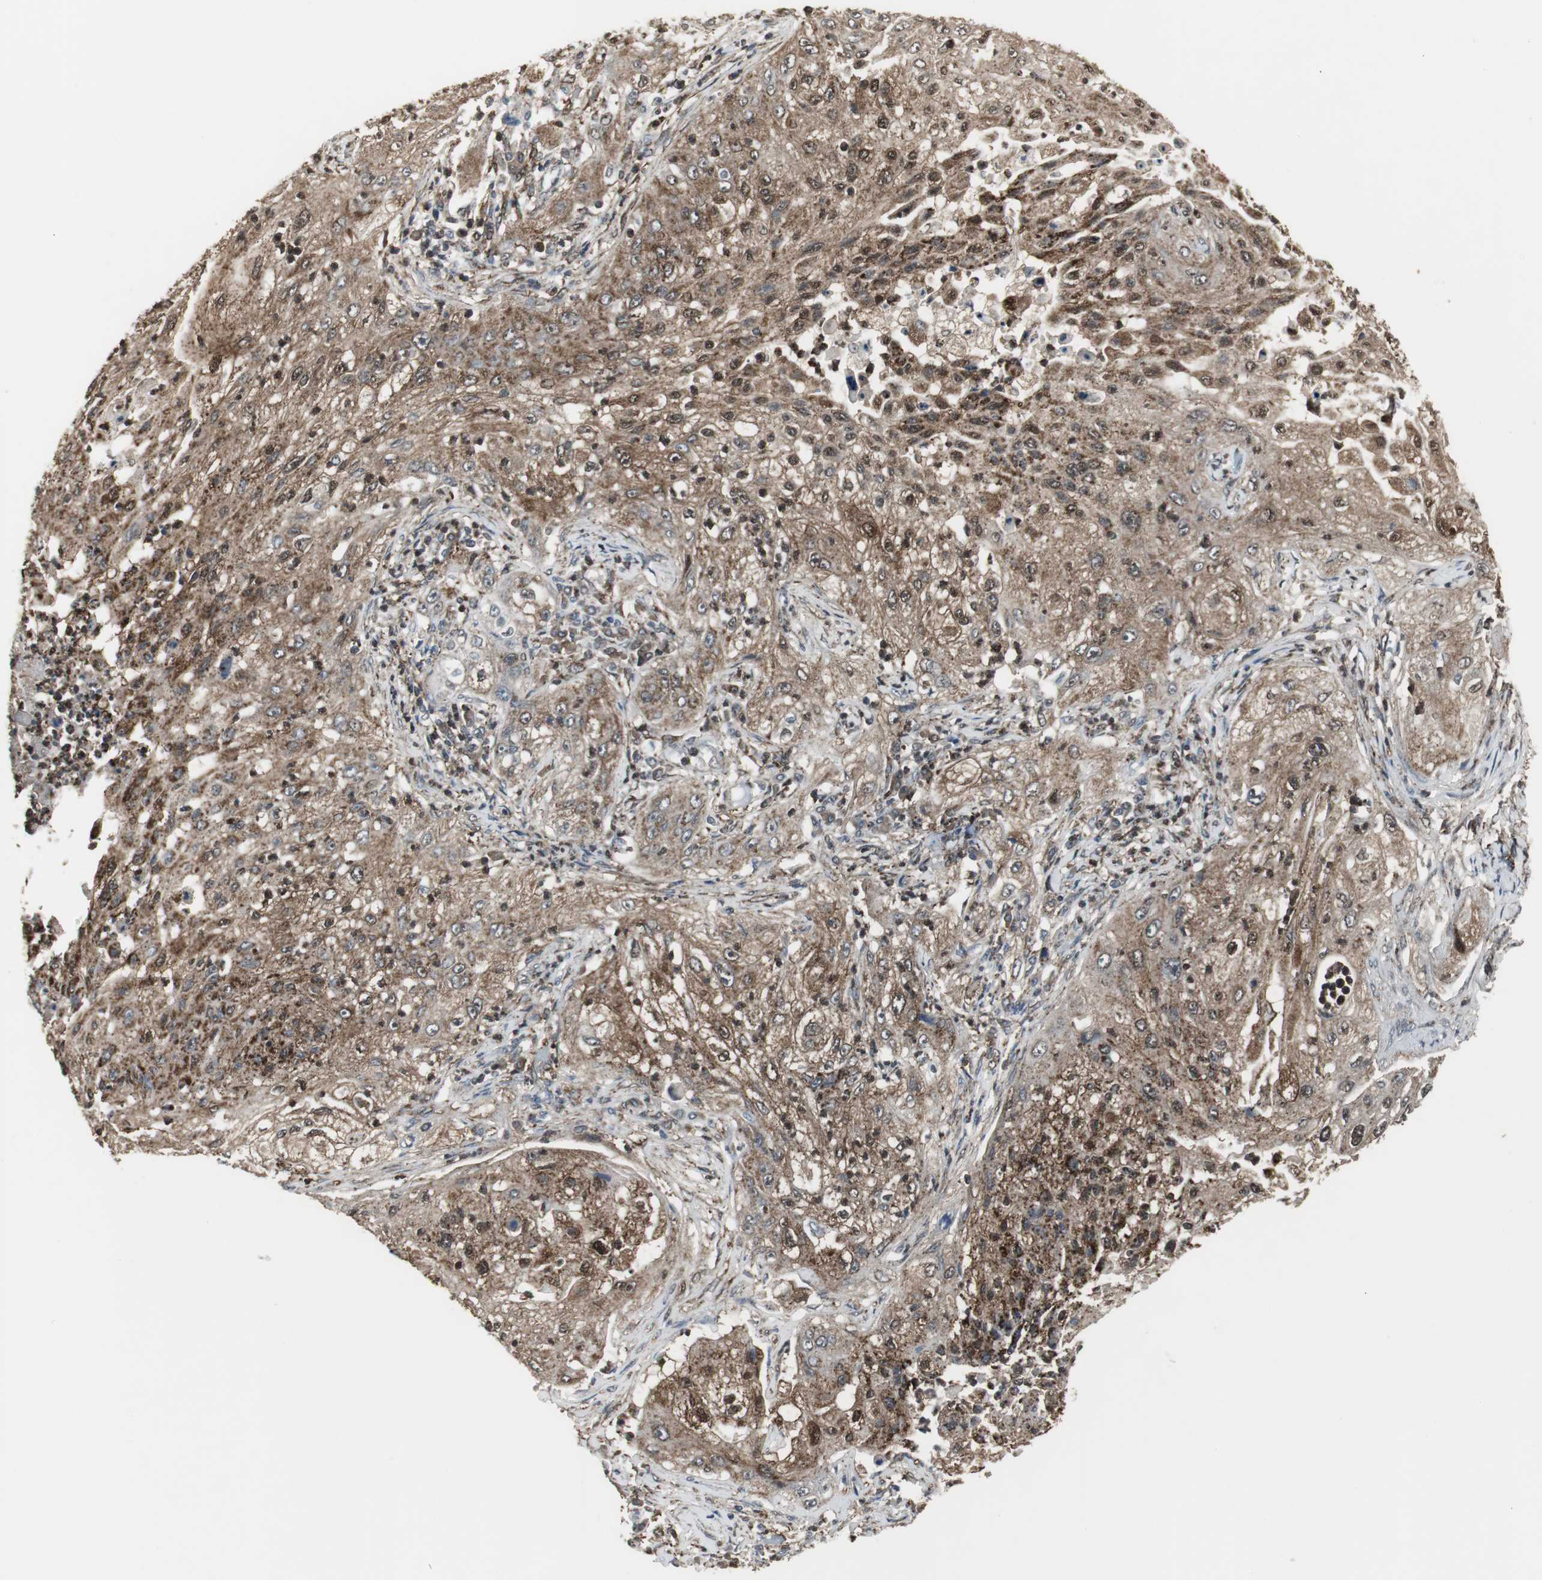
{"staining": {"intensity": "strong", "quantity": ">75%", "location": "cytoplasmic/membranous,nuclear"}, "tissue": "lung cancer", "cell_type": "Tumor cells", "image_type": "cancer", "snomed": [{"axis": "morphology", "description": "Inflammation, NOS"}, {"axis": "morphology", "description": "Squamous cell carcinoma, NOS"}, {"axis": "topography", "description": "Lymph node"}, {"axis": "topography", "description": "Soft tissue"}, {"axis": "topography", "description": "Lung"}], "caption": "Immunohistochemistry (IHC) photomicrograph of squamous cell carcinoma (lung) stained for a protein (brown), which reveals high levels of strong cytoplasmic/membranous and nuclear staining in approximately >75% of tumor cells.", "gene": "PLIN3", "patient": {"sex": "male", "age": 66}}